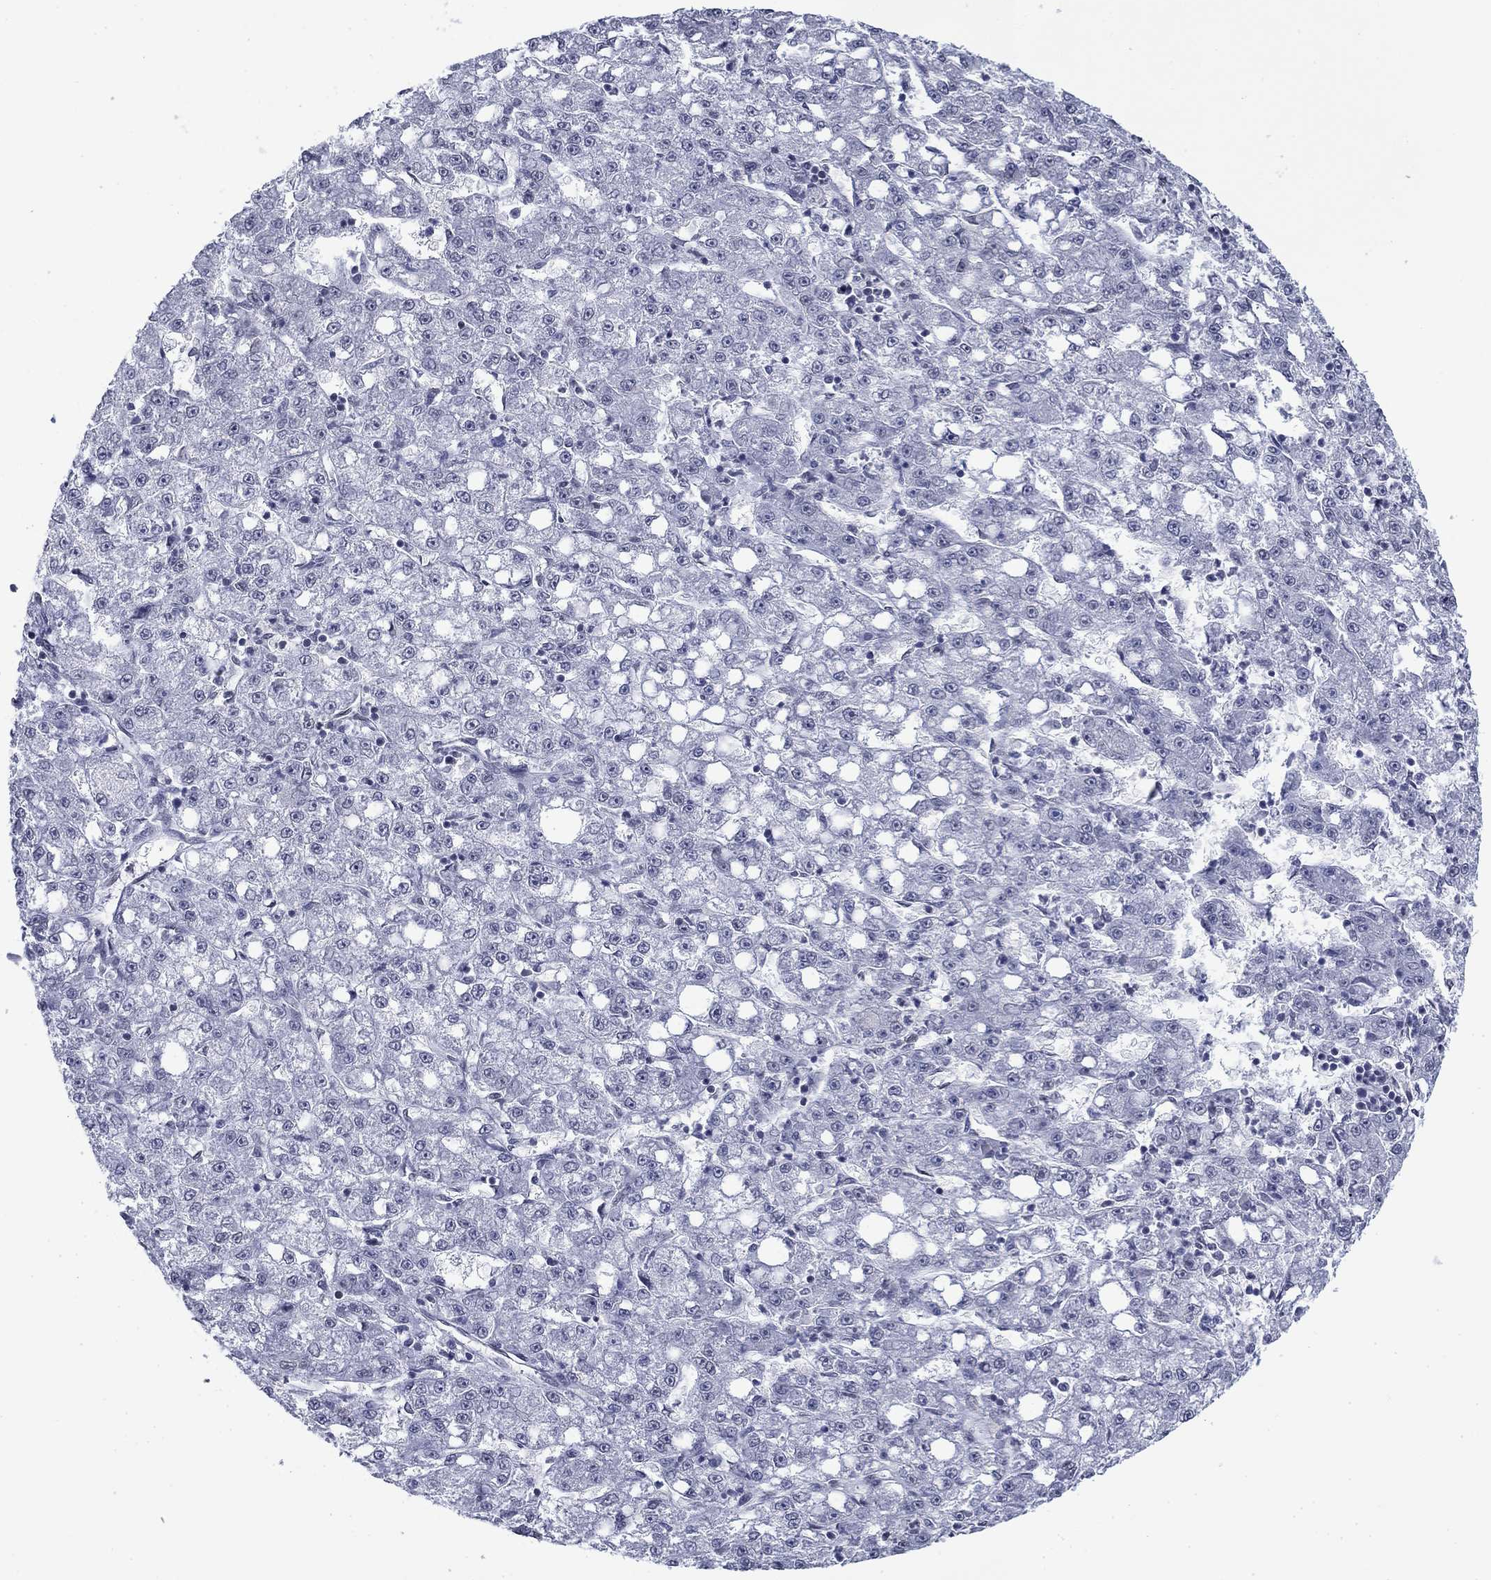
{"staining": {"intensity": "negative", "quantity": "none", "location": "none"}, "tissue": "liver cancer", "cell_type": "Tumor cells", "image_type": "cancer", "snomed": [{"axis": "morphology", "description": "Carcinoma, Hepatocellular, NOS"}, {"axis": "topography", "description": "Liver"}], "caption": "Tumor cells show no significant staining in liver cancer (hepatocellular carcinoma).", "gene": "TOR1AIP1", "patient": {"sex": "female", "age": 65}}